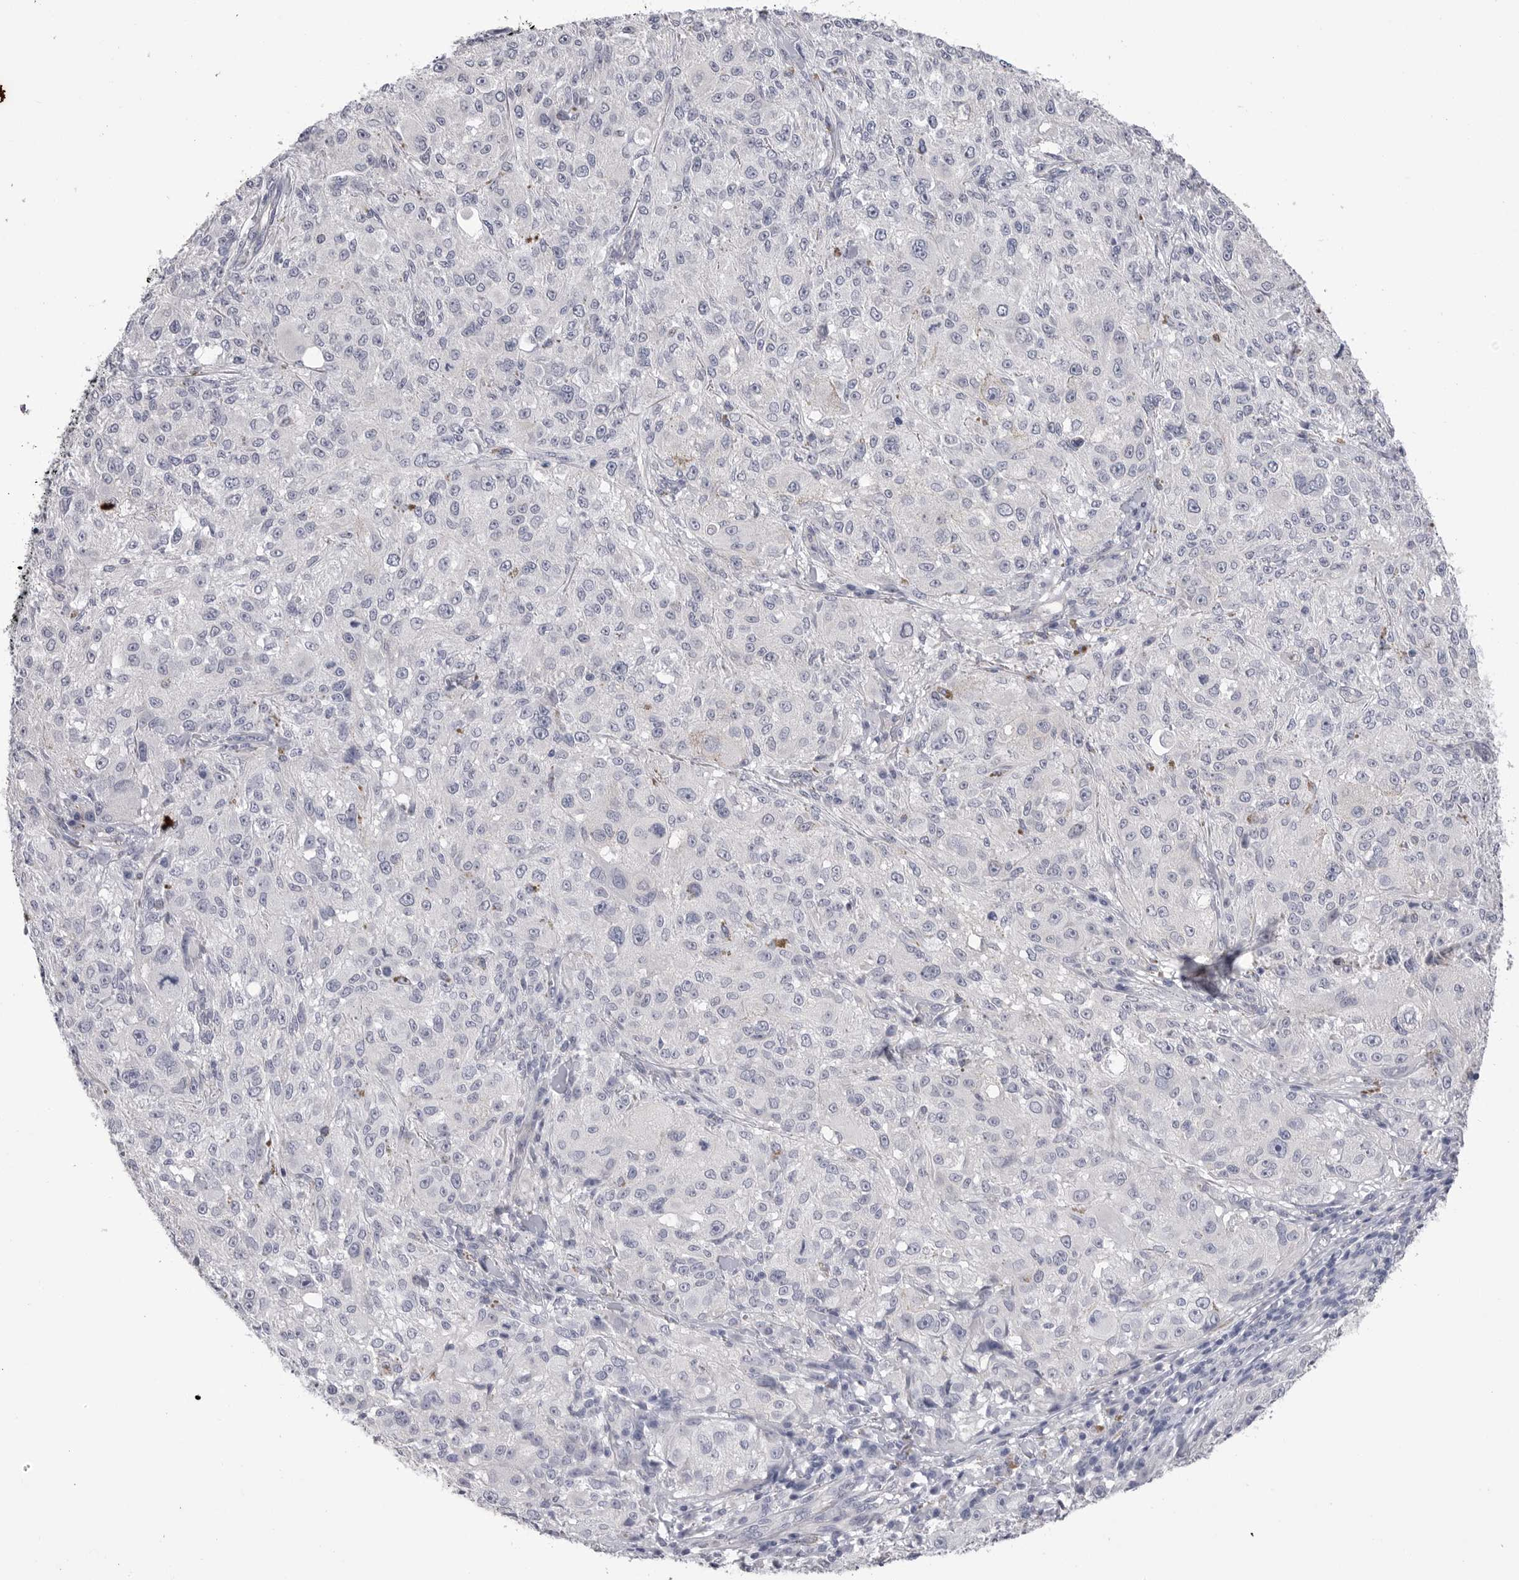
{"staining": {"intensity": "negative", "quantity": "none", "location": "none"}, "tissue": "melanoma", "cell_type": "Tumor cells", "image_type": "cancer", "snomed": [{"axis": "morphology", "description": "Necrosis, NOS"}, {"axis": "morphology", "description": "Malignant melanoma, NOS"}, {"axis": "topography", "description": "Skin"}], "caption": "Malignant melanoma was stained to show a protein in brown. There is no significant positivity in tumor cells.", "gene": "DLGAP3", "patient": {"sex": "female", "age": 87}}